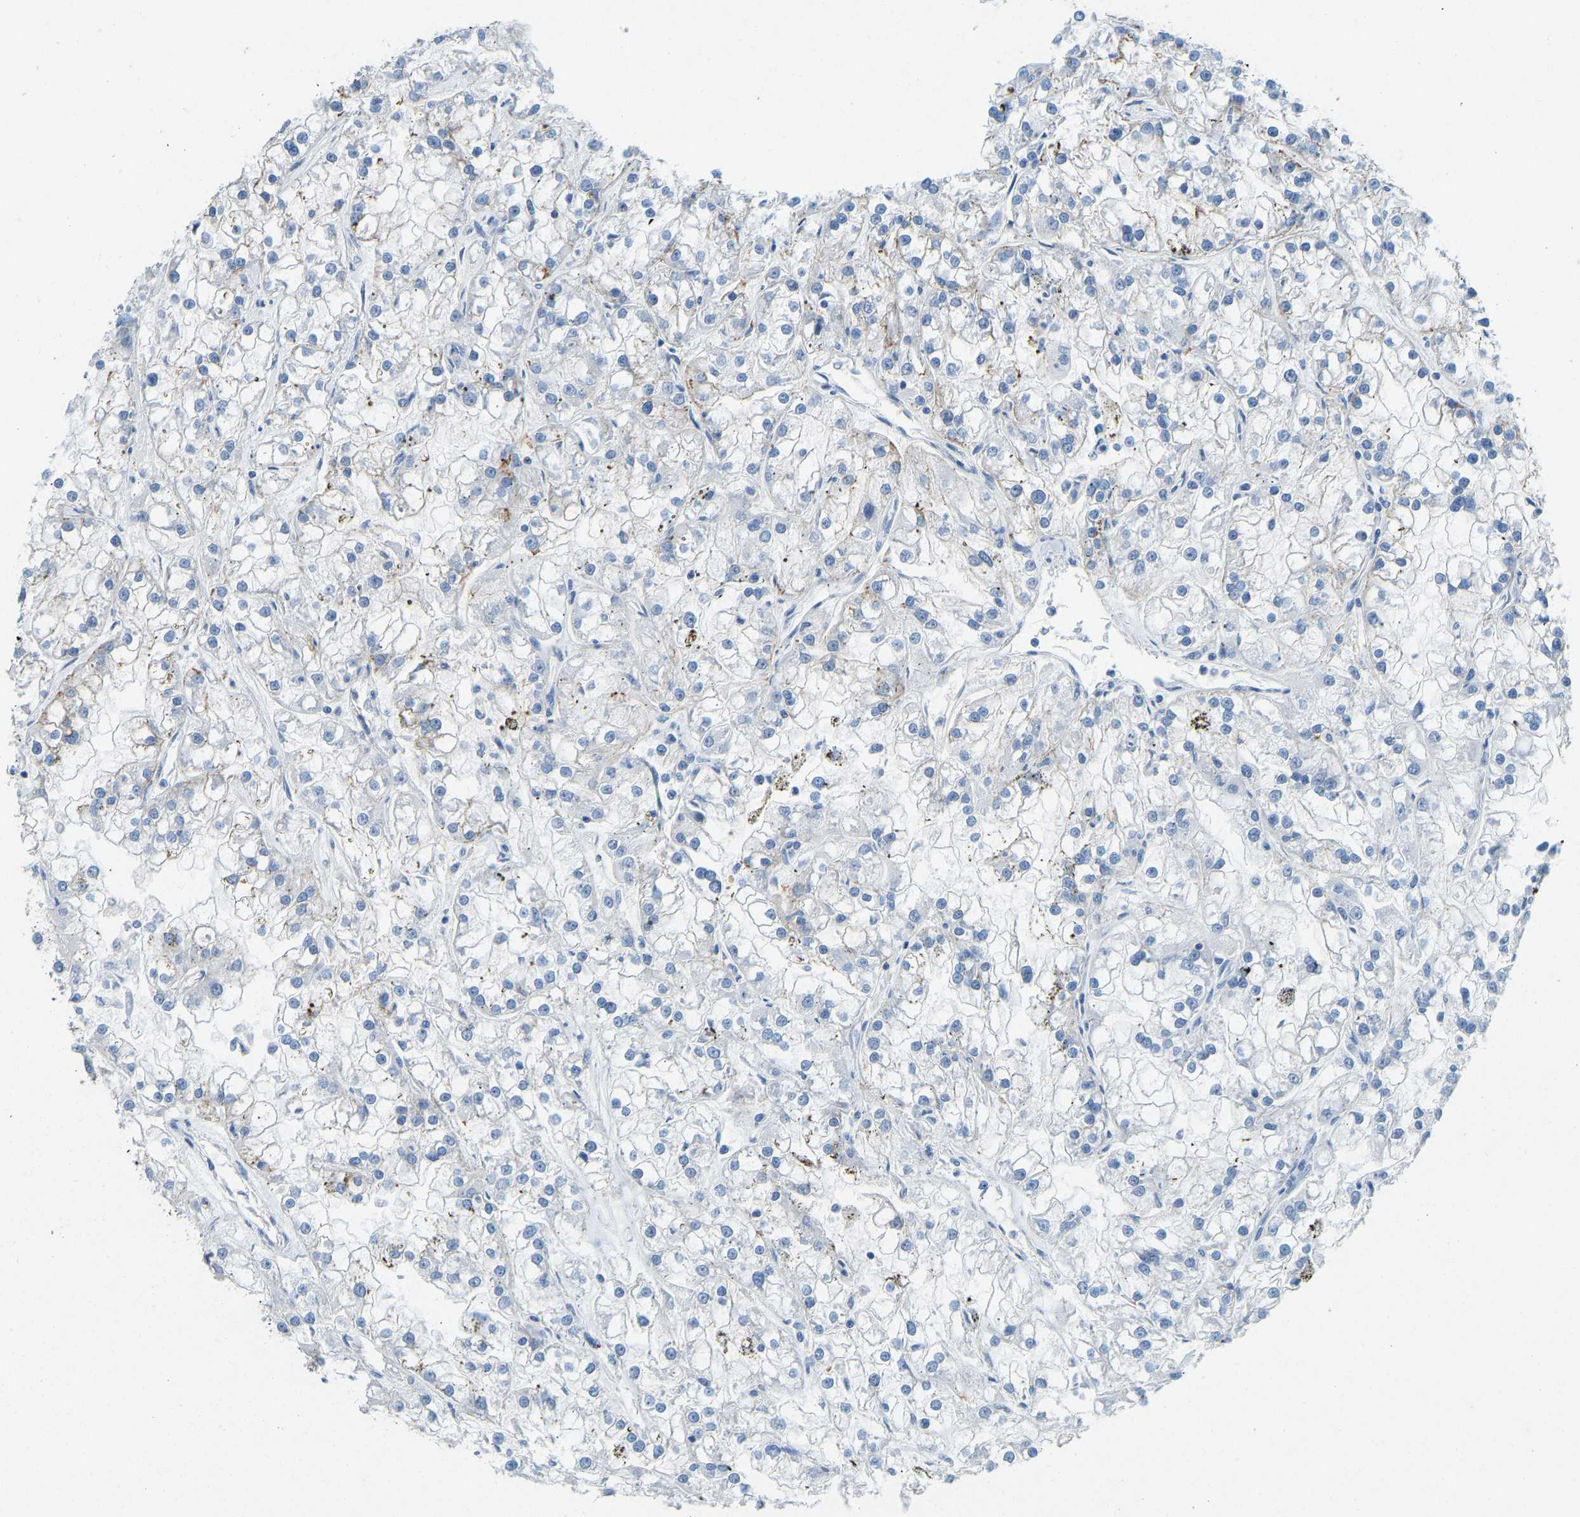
{"staining": {"intensity": "negative", "quantity": "none", "location": "none"}, "tissue": "renal cancer", "cell_type": "Tumor cells", "image_type": "cancer", "snomed": [{"axis": "morphology", "description": "Adenocarcinoma, NOS"}, {"axis": "topography", "description": "Kidney"}], "caption": "The IHC photomicrograph has no significant positivity in tumor cells of renal cancer (adenocarcinoma) tissue.", "gene": "ATP1A1", "patient": {"sex": "female", "age": 52}}